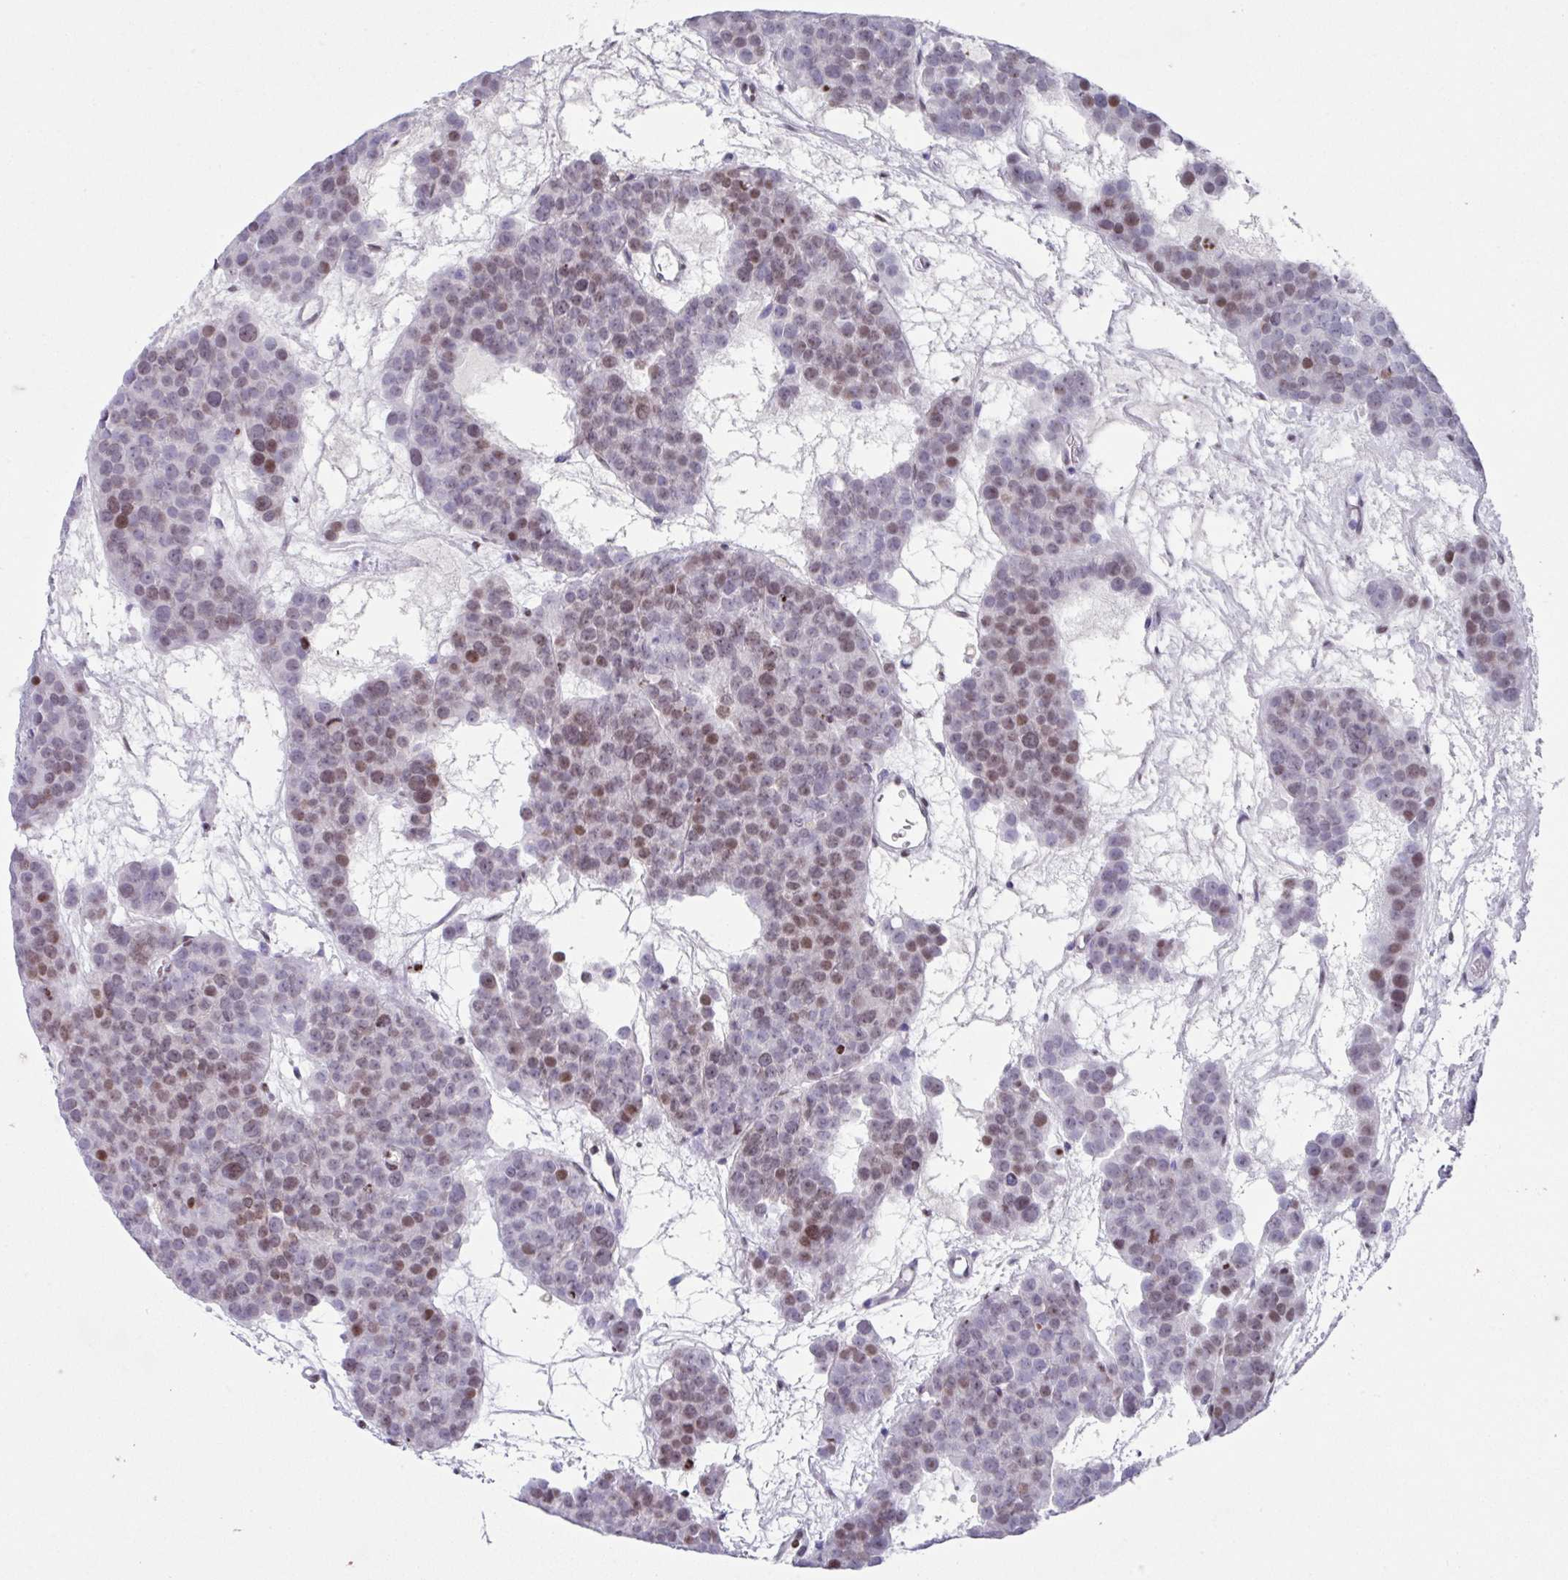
{"staining": {"intensity": "moderate", "quantity": "25%-75%", "location": "nuclear"}, "tissue": "testis cancer", "cell_type": "Tumor cells", "image_type": "cancer", "snomed": [{"axis": "morphology", "description": "Seminoma, NOS"}, {"axis": "topography", "description": "Testis"}], "caption": "Testis cancer (seminoma) was stained to show a protein in brown. There is medium levels of moderate nuclear staining in about 25%-75% of tumor cells. (IHC, brightfield microscopy, high magnification).", "gene": "TCF3", "patient": {"sex": "male", "age": 71}}